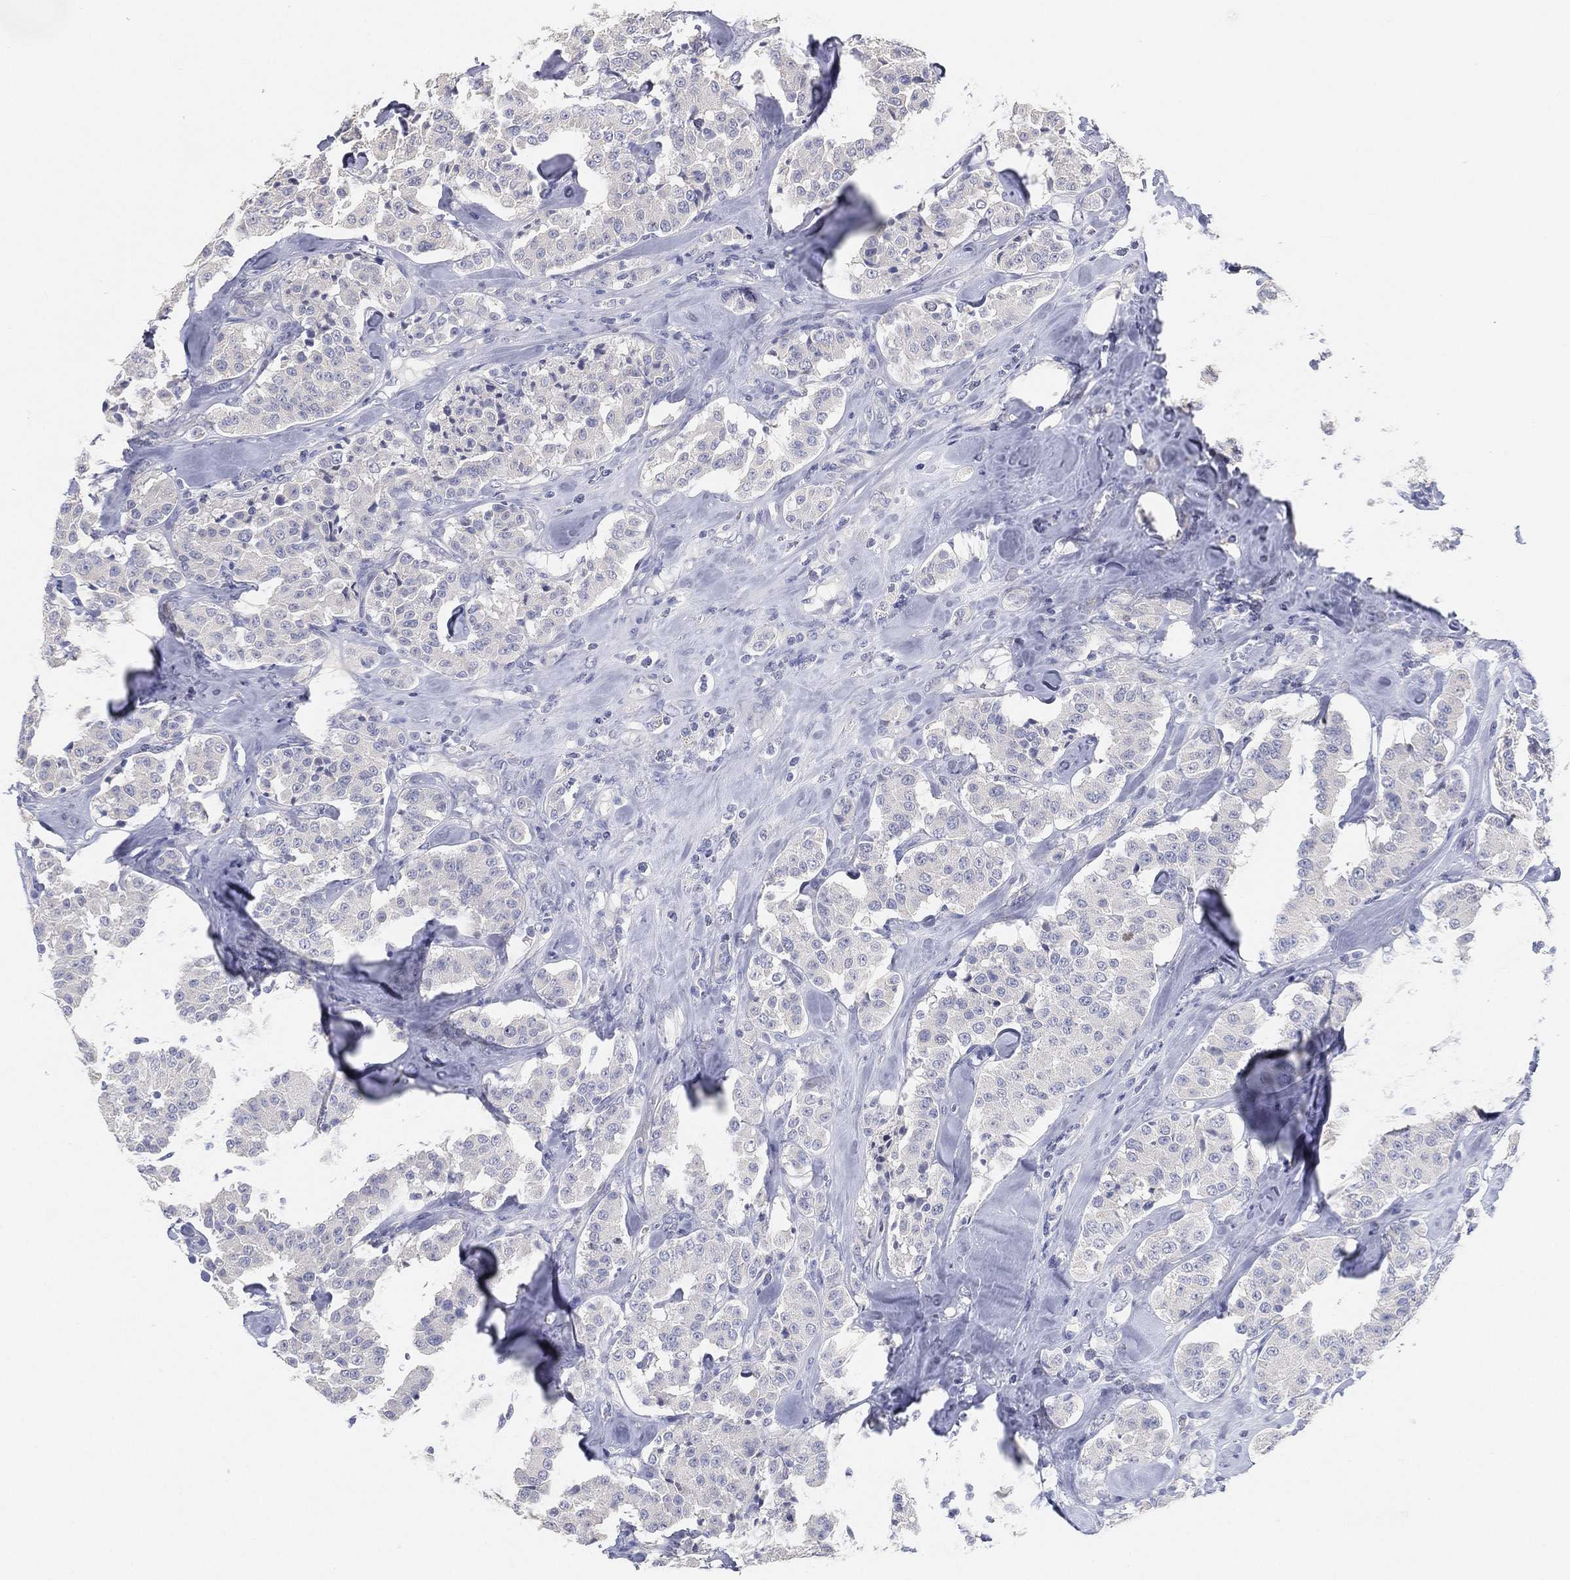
{"staining": {"intensity": "negative", "quantity": "none", "location": "none"}, "tissue": "carcinoid", "cell_type": "Tumor cells", "image_type": "cancer", "snomed": [{"axis": "morphology", "description": "Carcinoid, malignant, NOS"}, {"axis": "topography", "description": "Pancreas"}], "caption": "The histopathology image reveals no staining of tumor cells in carcinoid.", "gene": "FAM187B", "patient": {"sex": "male", "age": 41}}